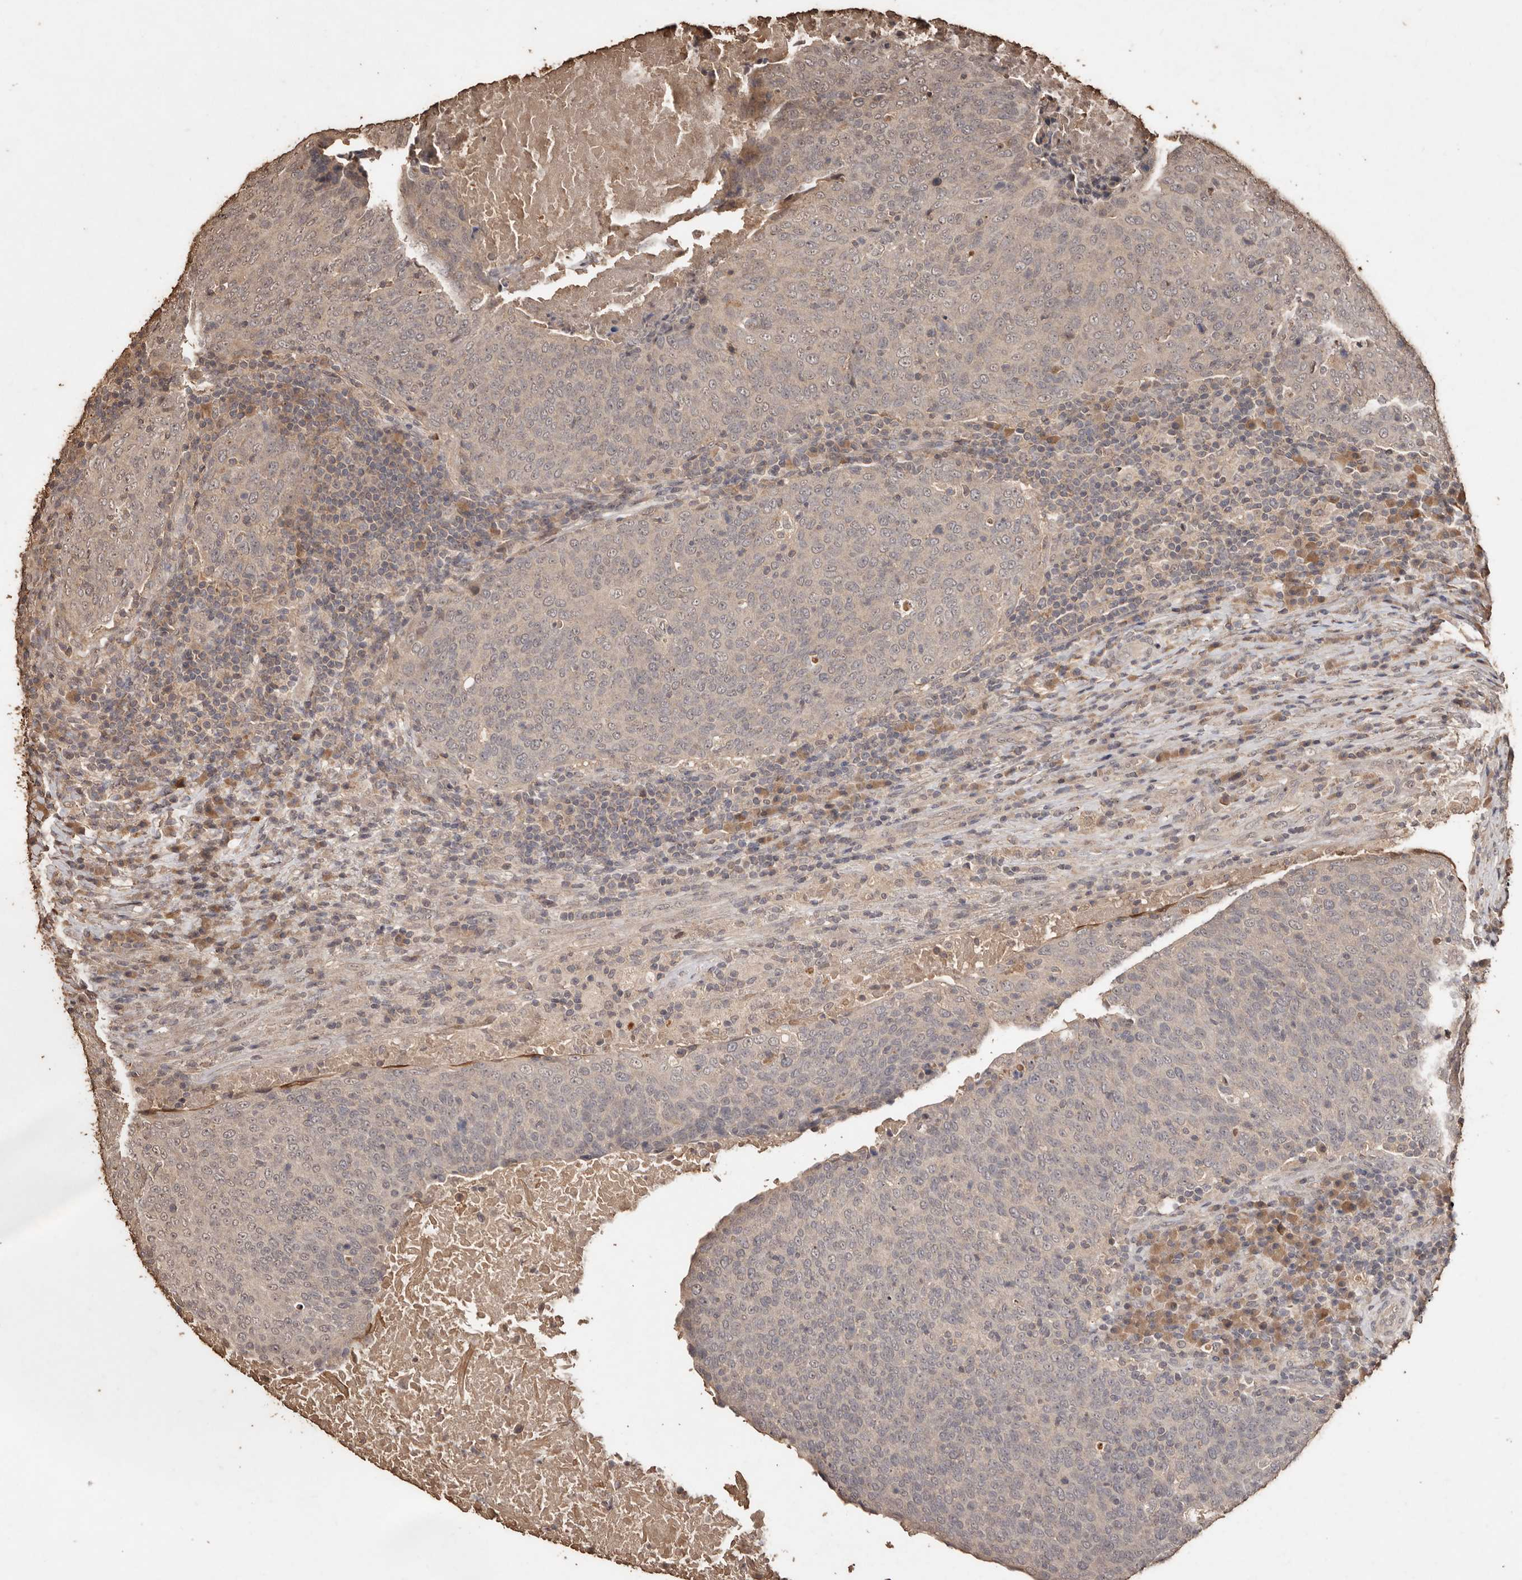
{"staining": {"intensity": "weak", "quantity": "<25%", "location": "cytoplasmic/membranous"}, "tissue": "head and neck cancer", "cell_type": "Tumor cells", "image_type": "cancer", "snomed": [{"axis": "morphology", "description": "Squamous cell carcinoma, NOS"}, {"axis": "morphology", "description": "Squamous cell carcinoma, metastatic, NOS"}, {"axis": "topography", "description": "Lymph node"}, {"axis": "topography", "description": "Head-Neck"}], "caption": "IHC micrograph of neoplastic tissue: head and neck cancer stained with DAB reveals no significant protein expression in tumor cells. (DAB immunohistochemistry (IHC), high magnification).", "gene": "PKDCC", "patient": {"sex": "male", "age": 62}}